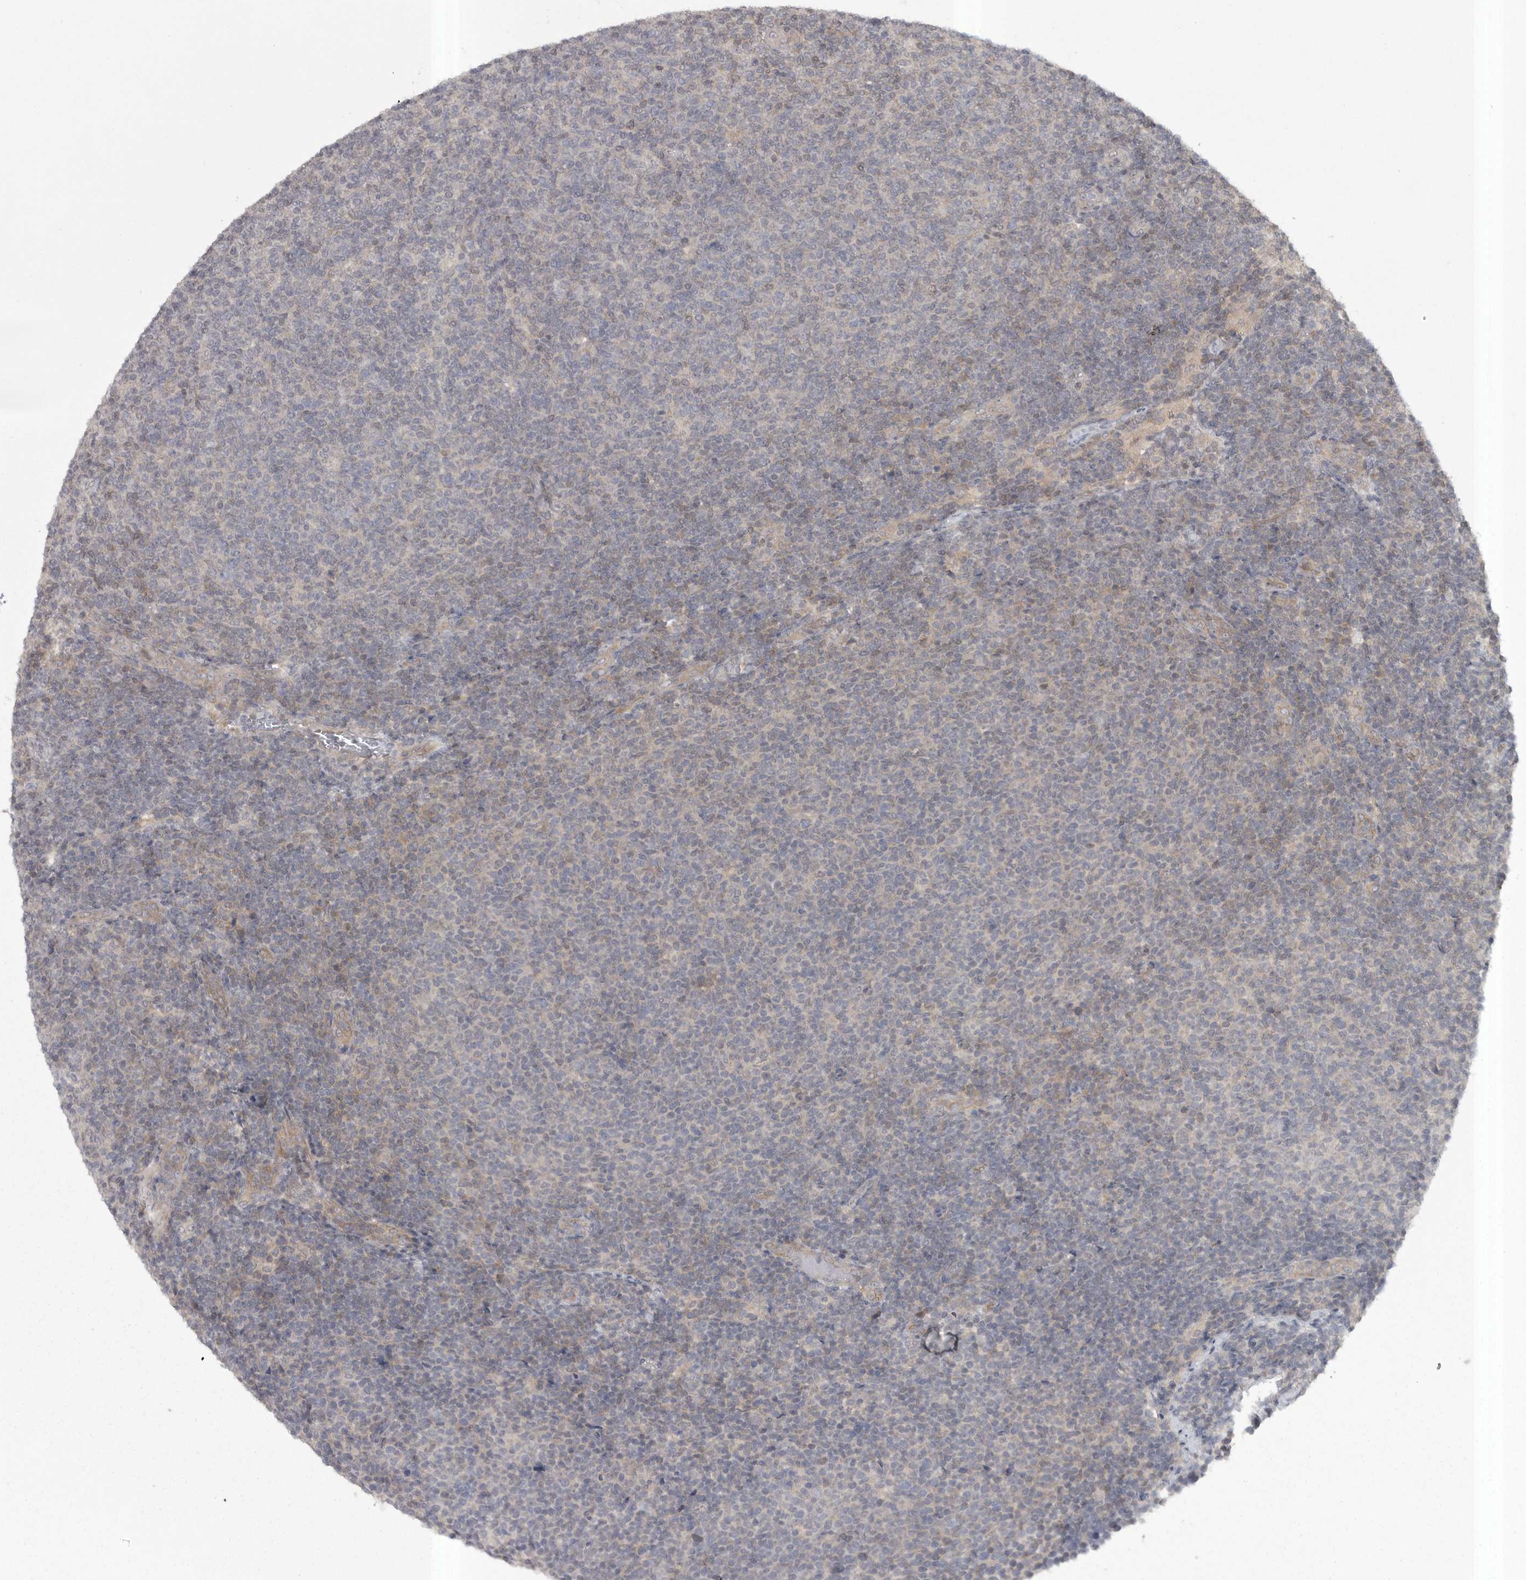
{"staining": {"intensity": "negative", "quantity": "none", "location": "none"}, "tissue": "lymphoma", "cell_type": "Tumor cells", "image_type": "cancer", "snomed": [{"axis": "morphology", "description": "Malignant lymphoma, non-Hodgkin's type, Low grade"}, {"axis": "topography", "description": "Lymph node"}], "caption": "This photomicrograph is of malignant lymphoma, non-Hodgkin's type (low-grade) stained with IHC to label a protein in brown with the nuclei are counter-stained blue. There is no positivity in tumor cells. (Brightfield microscopy of DAB (3,3'-diaminobenzidine) immunohistochemistry at high magnification).", "gene": "PHF13", "patient": {"sex": "male", "age": 66}}